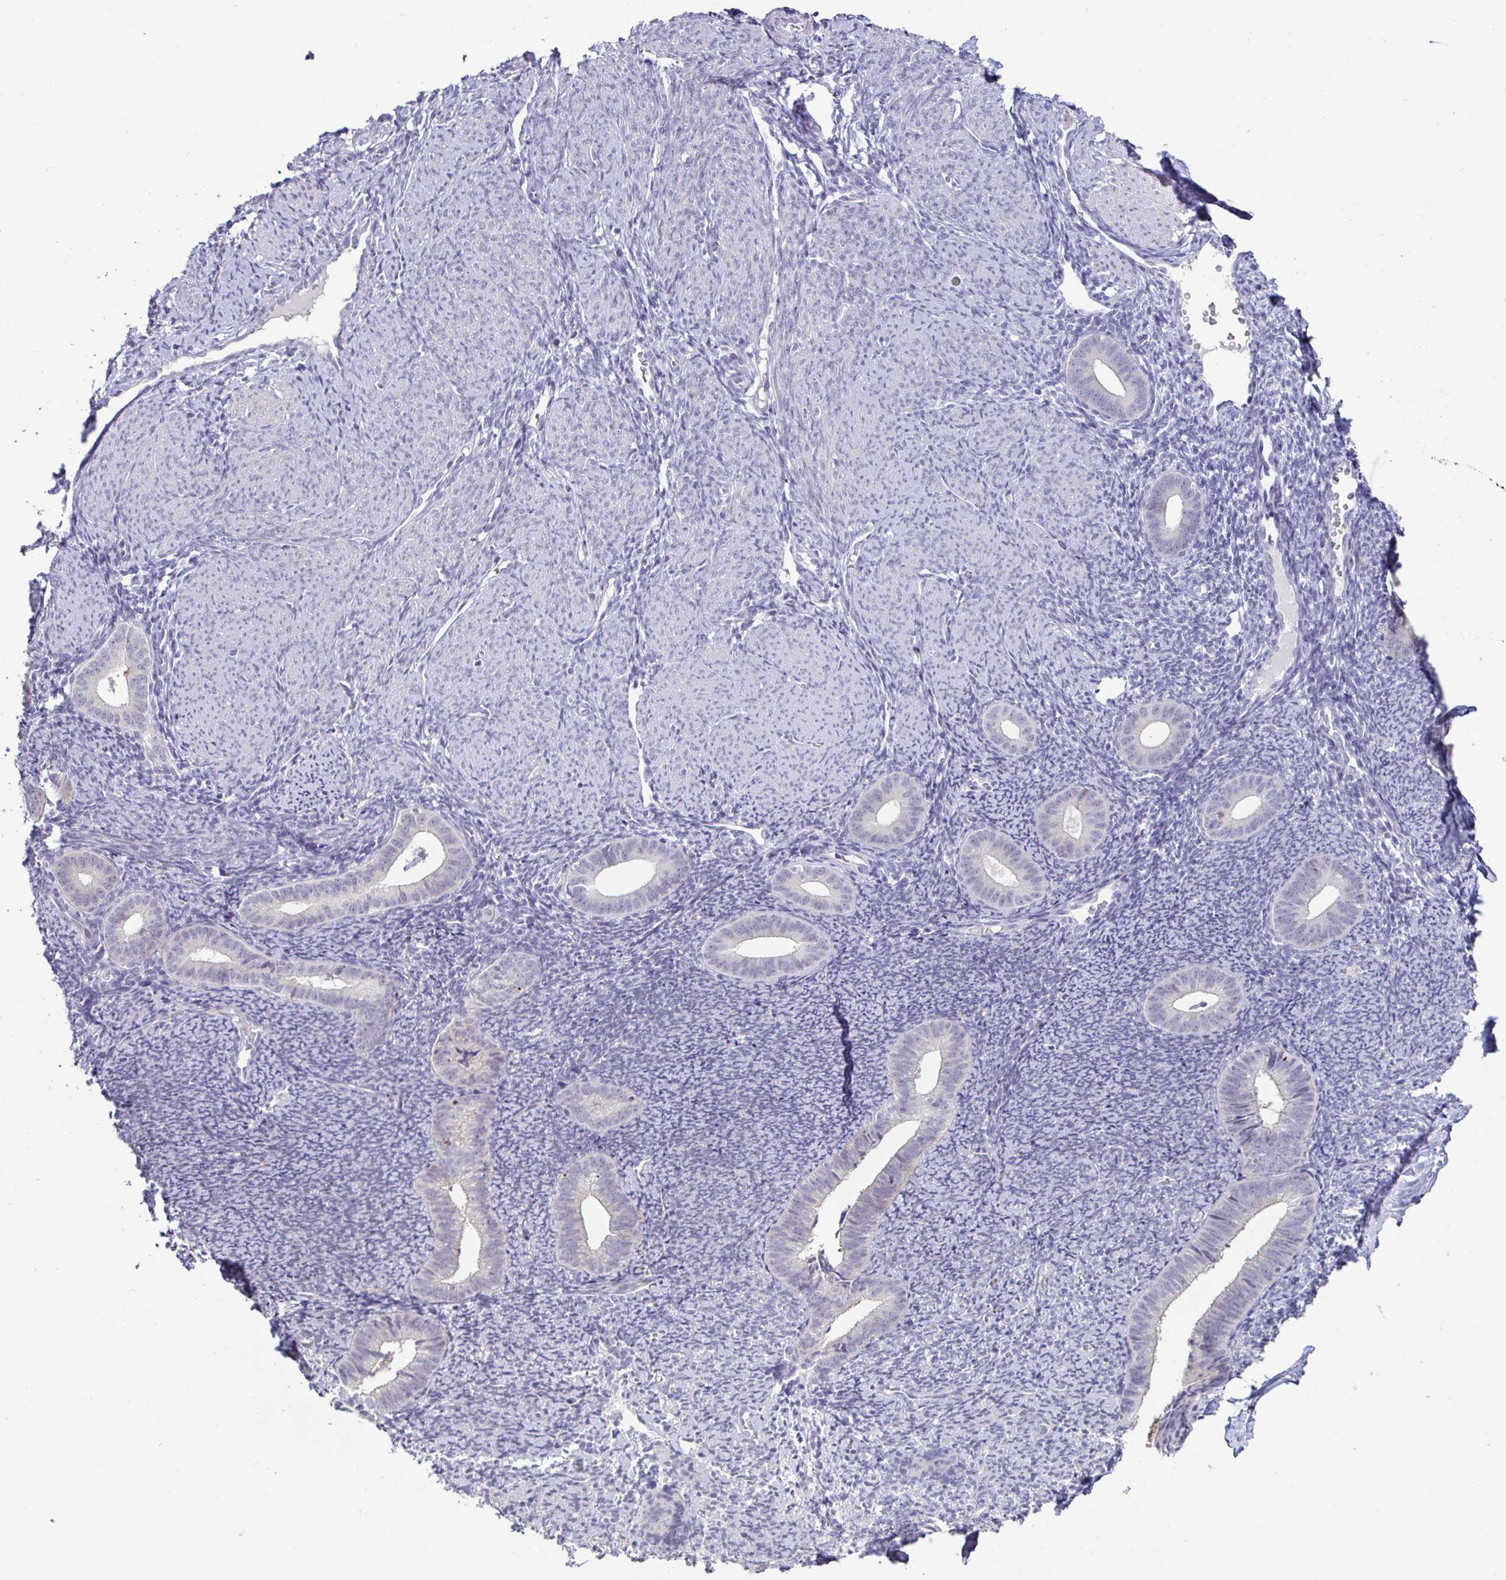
{"staining": {"intensity": "negative", "quantity": "none", "location": "none"}, "tissue": "endometrium", "cell_type": "Cells in endometrial stroma", "image_type": "normal", "snomed": [{"axis": "morphology", "description": "Normal tissue, NOS"}, {"axis": "topography", "description": "Endometrium"}], "caption": "Image shows no protein staining in cells in endometrial stroma of benign endometrium. The staining was performed using DAB (3,3'-diaminobenzidine) to visualize the protein expression in brown, while the nuclei were stained in blue with hematoxylin (Magnification: 20x).", "gene": "GSTM1", "patient": {"sex": "female", "age": 39}}